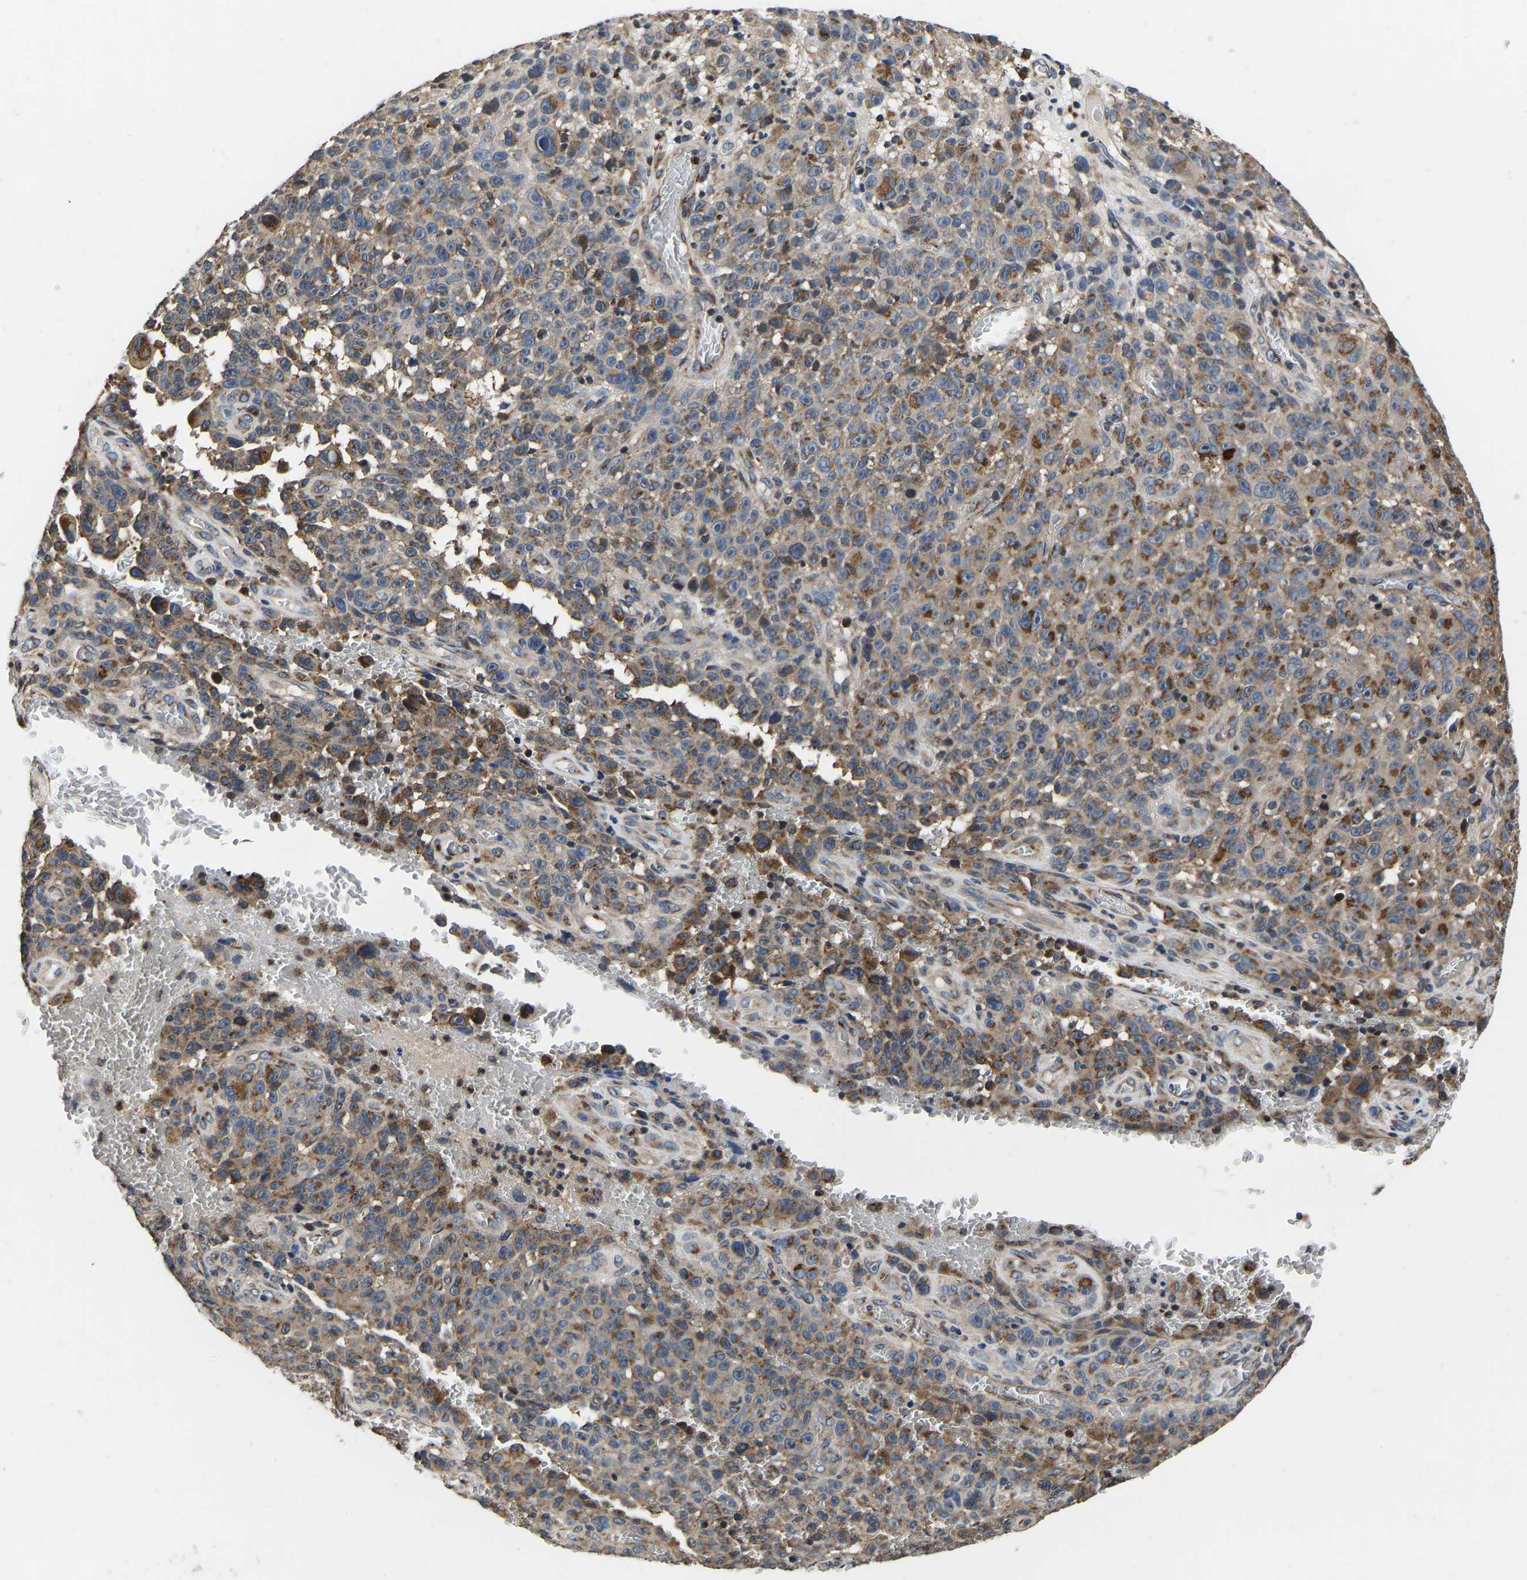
{"staining": {"intensity": "moderate", "quantity": ">75%", "location": "cytoplasmic/membranous"}, "tissue": "melanoma", "cell_type": "Tumor cells", "image_type": "cancer", "snomed": [{"axis": "morphology", "description": "Malignant melanoma, NOS"}, {"axis": "topography", "description": "Skin"}], "caption": "DAB (3,3'-diaminobenzidine) immunohistochemical staining of human malignant melanoma shows moderate cytoplasmic/membranous protein staining in about >75% of tumor cells. Nuclei are stained in blue.", "gene": "RABAC1", "patient": {"sex": "female", "age": 82}}